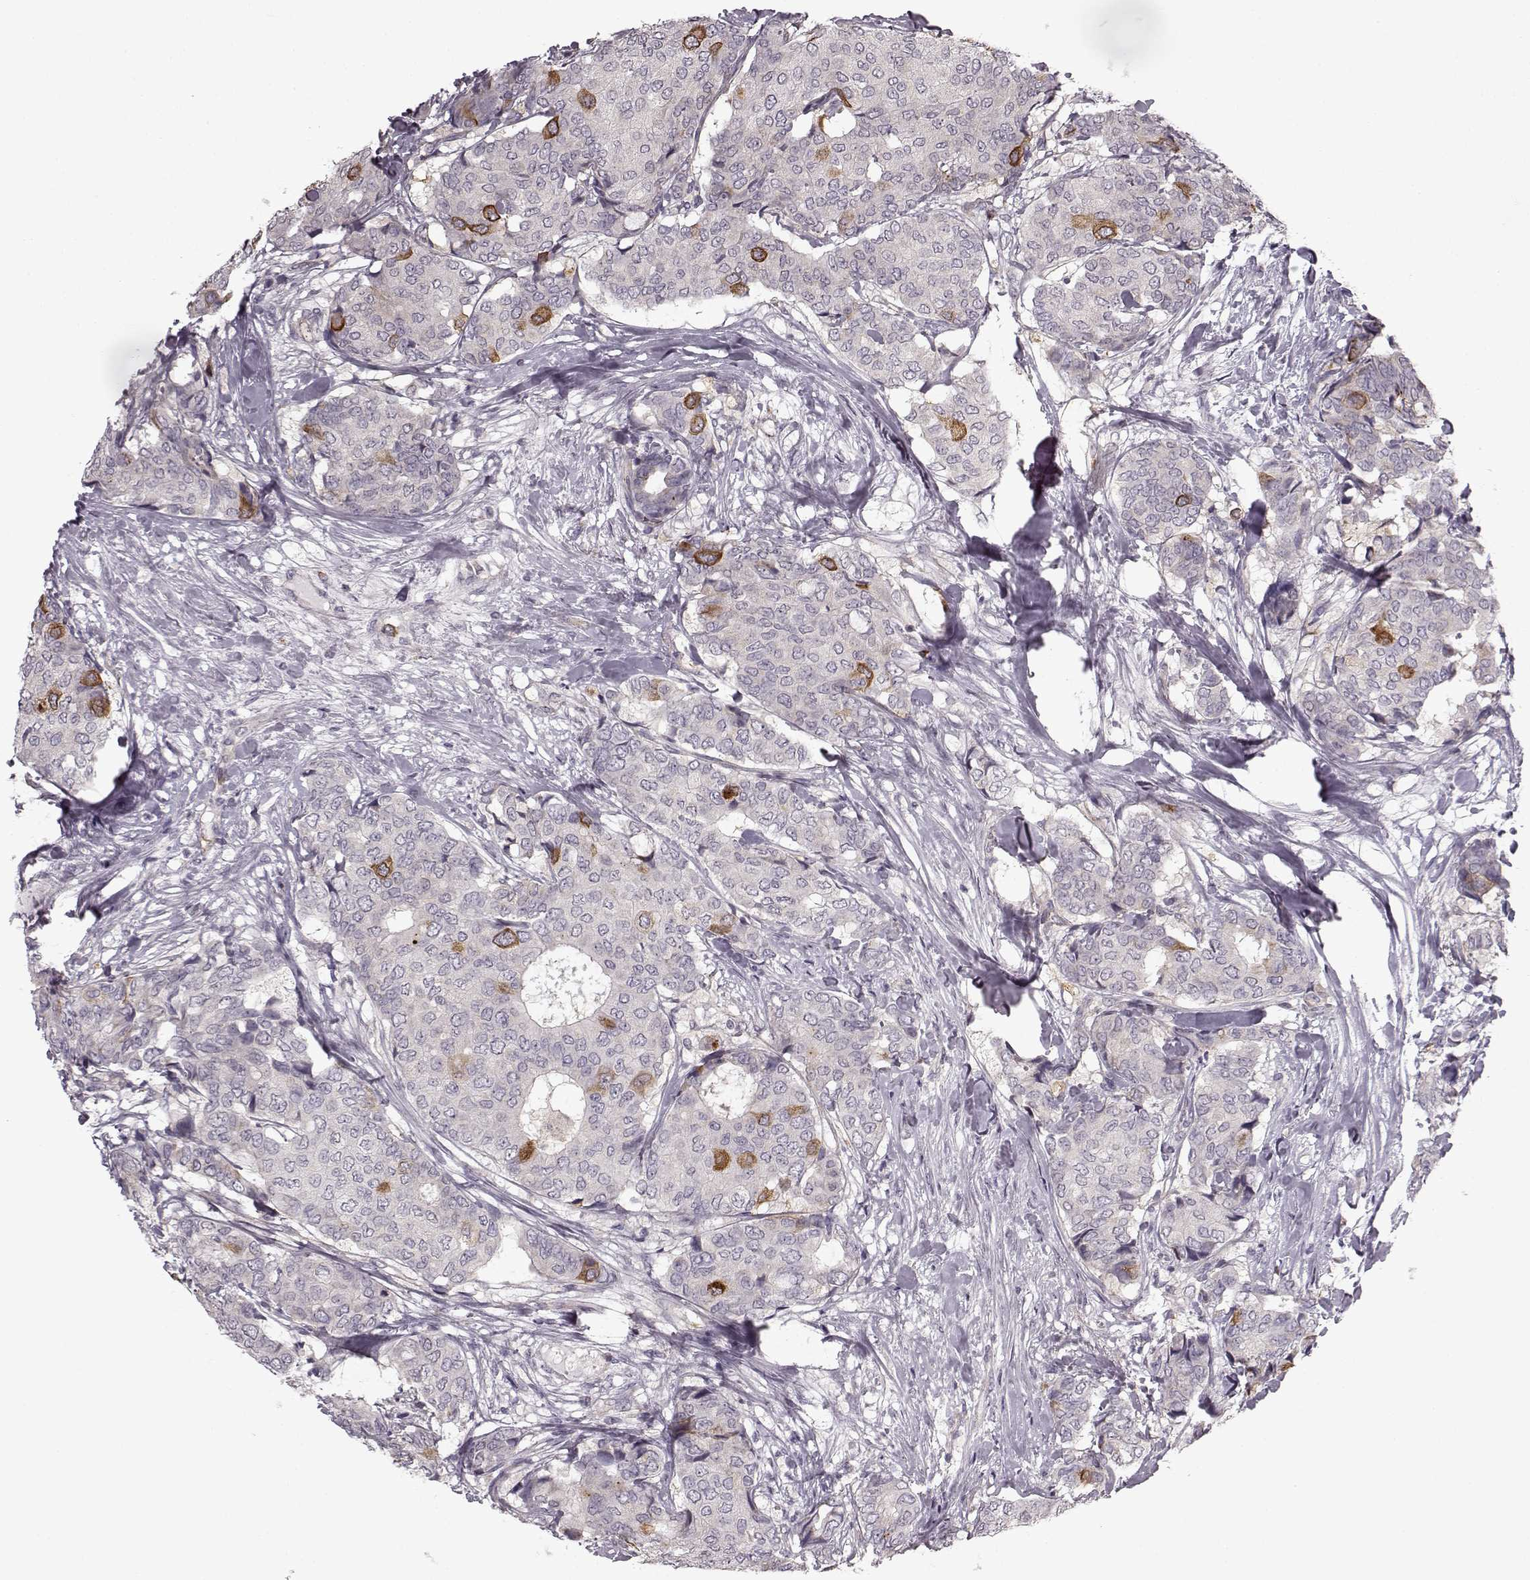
{"staining": {"intensity": "strong", "quantity": "<25%", "location": "cytoplasmic/membranous"}, "tissue": "breast cancer", "cell_type": "Tumor cells", "image_type": "cancer", "snomed": [{"axis": "morphology", "description": "Duct carcinoma"}, {"axis": "topography", "description": "Breast"}], "caption": "The histopathology image shows a brown stain indicating the presence of a protein in the cytoplasmic/membranous of tumor cells in infiltrating ductal carcinoma (breast). The staining is performed using DAB brown chromogen to label protein expression. The nuclei are counter-stained blue using hematoxylin.", "gene": "HMMR", "patient": {"sex": "female", "age": 75}}